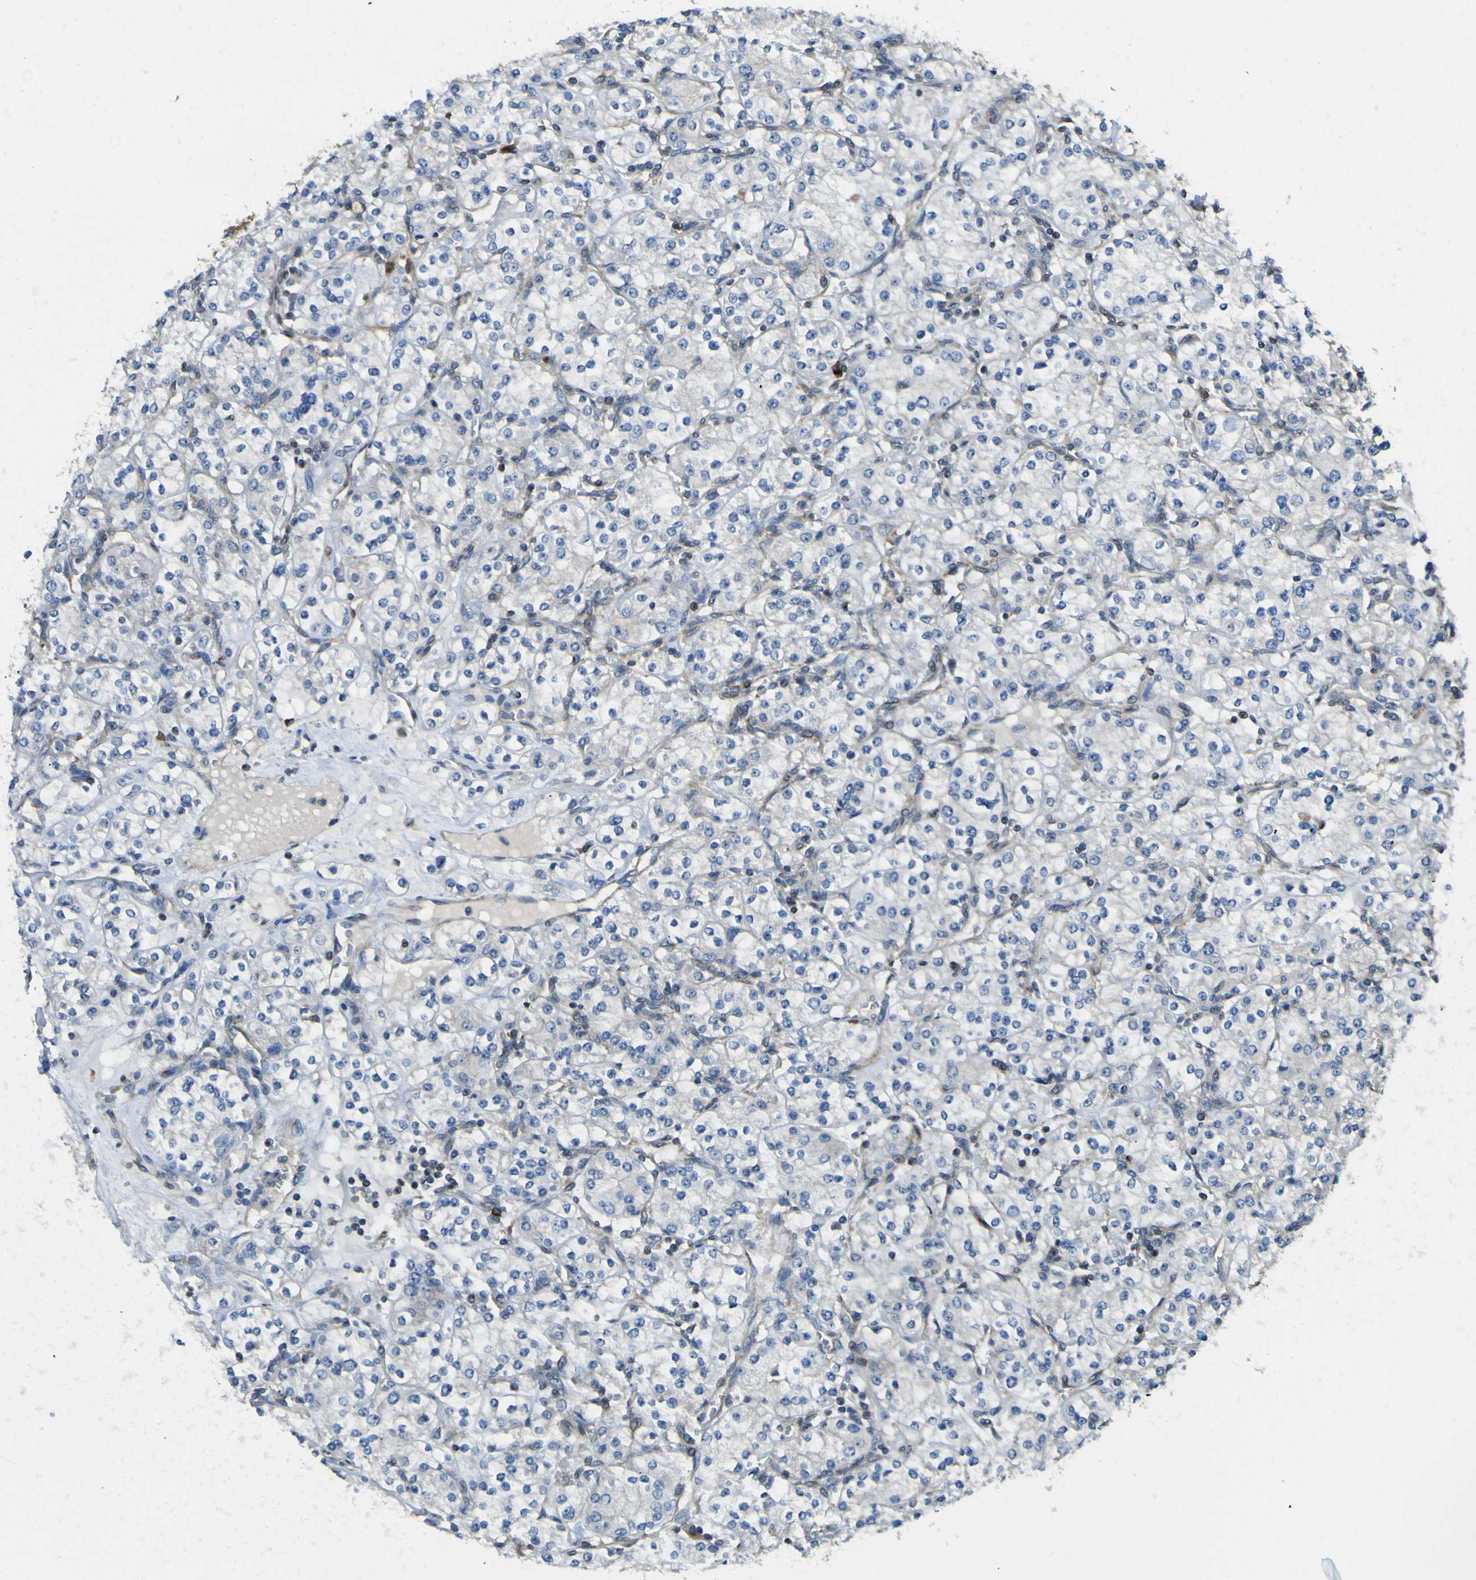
{"staining": {"intensity": "negative", "quantity": "none", "location": "none"}, "tissue": "renal cancer", "cell_type": "Tumor cells", "image_type": "cancer", "snomed": [{"axis": "morphology", "description": "Adenocarcinoma, NOS"}, {"axis": "topography", "description": "Kidney"}], "caption": "Human renal cancer stained for a protein using immunohistochemistry (IHC) shows no staining in tumor cells.", "gene": "EML2", "patient": {"sex": "male", "age": 77}}